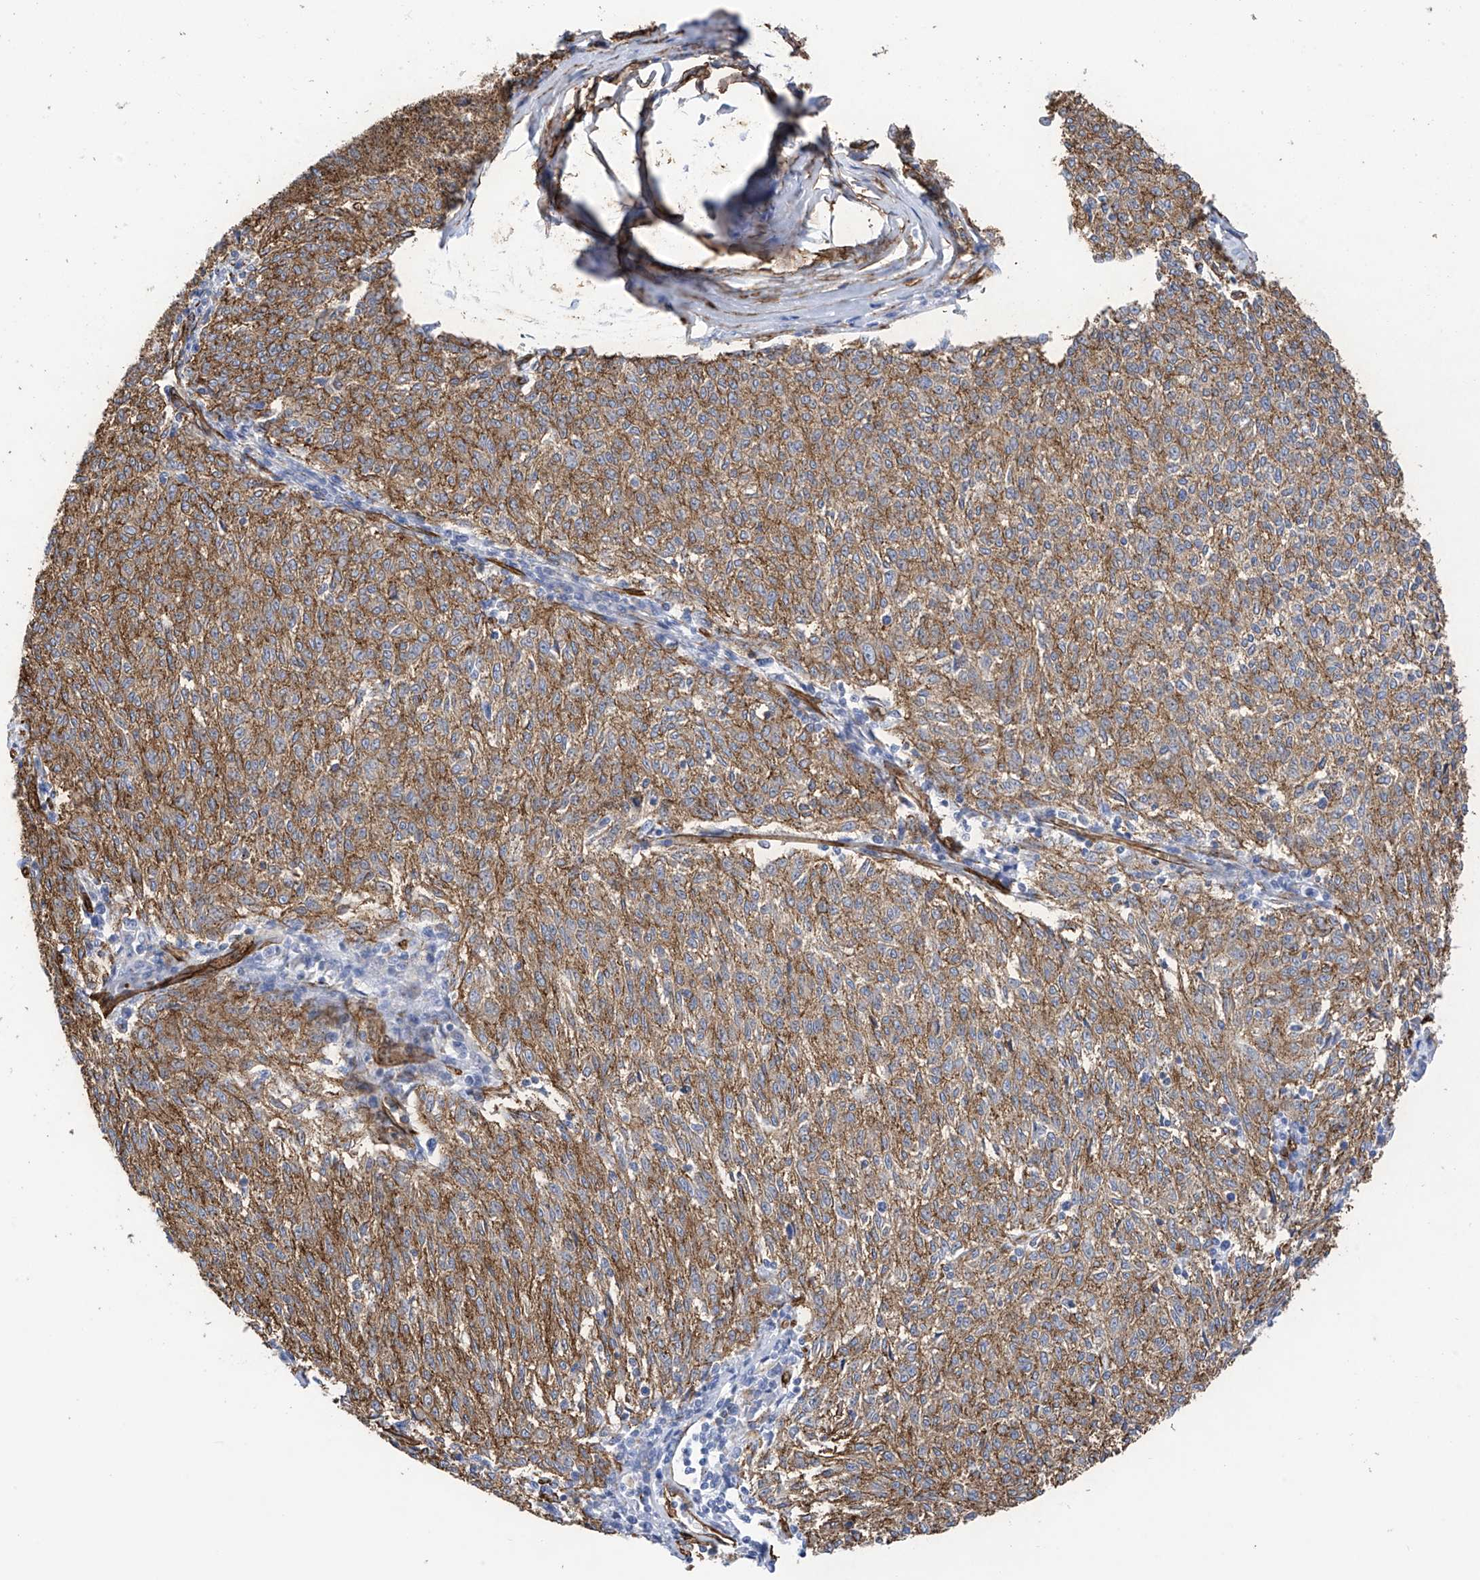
{"staining": {"intensity": "moderate", "quantity": ">75%", "location": "cytoplasmic/membranous"}, "tissue": "melanoma", "cell_type": "Tumor cells", "image_type": "cancer", "snomed": [{"axis": "morphology", "description": "Malignant melanoma, NOS"}, {"axis": "topography", "description": "Skin"}], "caption": "Malignant melanoma stained for a protein reveals moderate cytoplasmic/membranous positivity in tumor cells.", "gene": "UBTD1", "patient": {"sex": "female", "age": 72}}